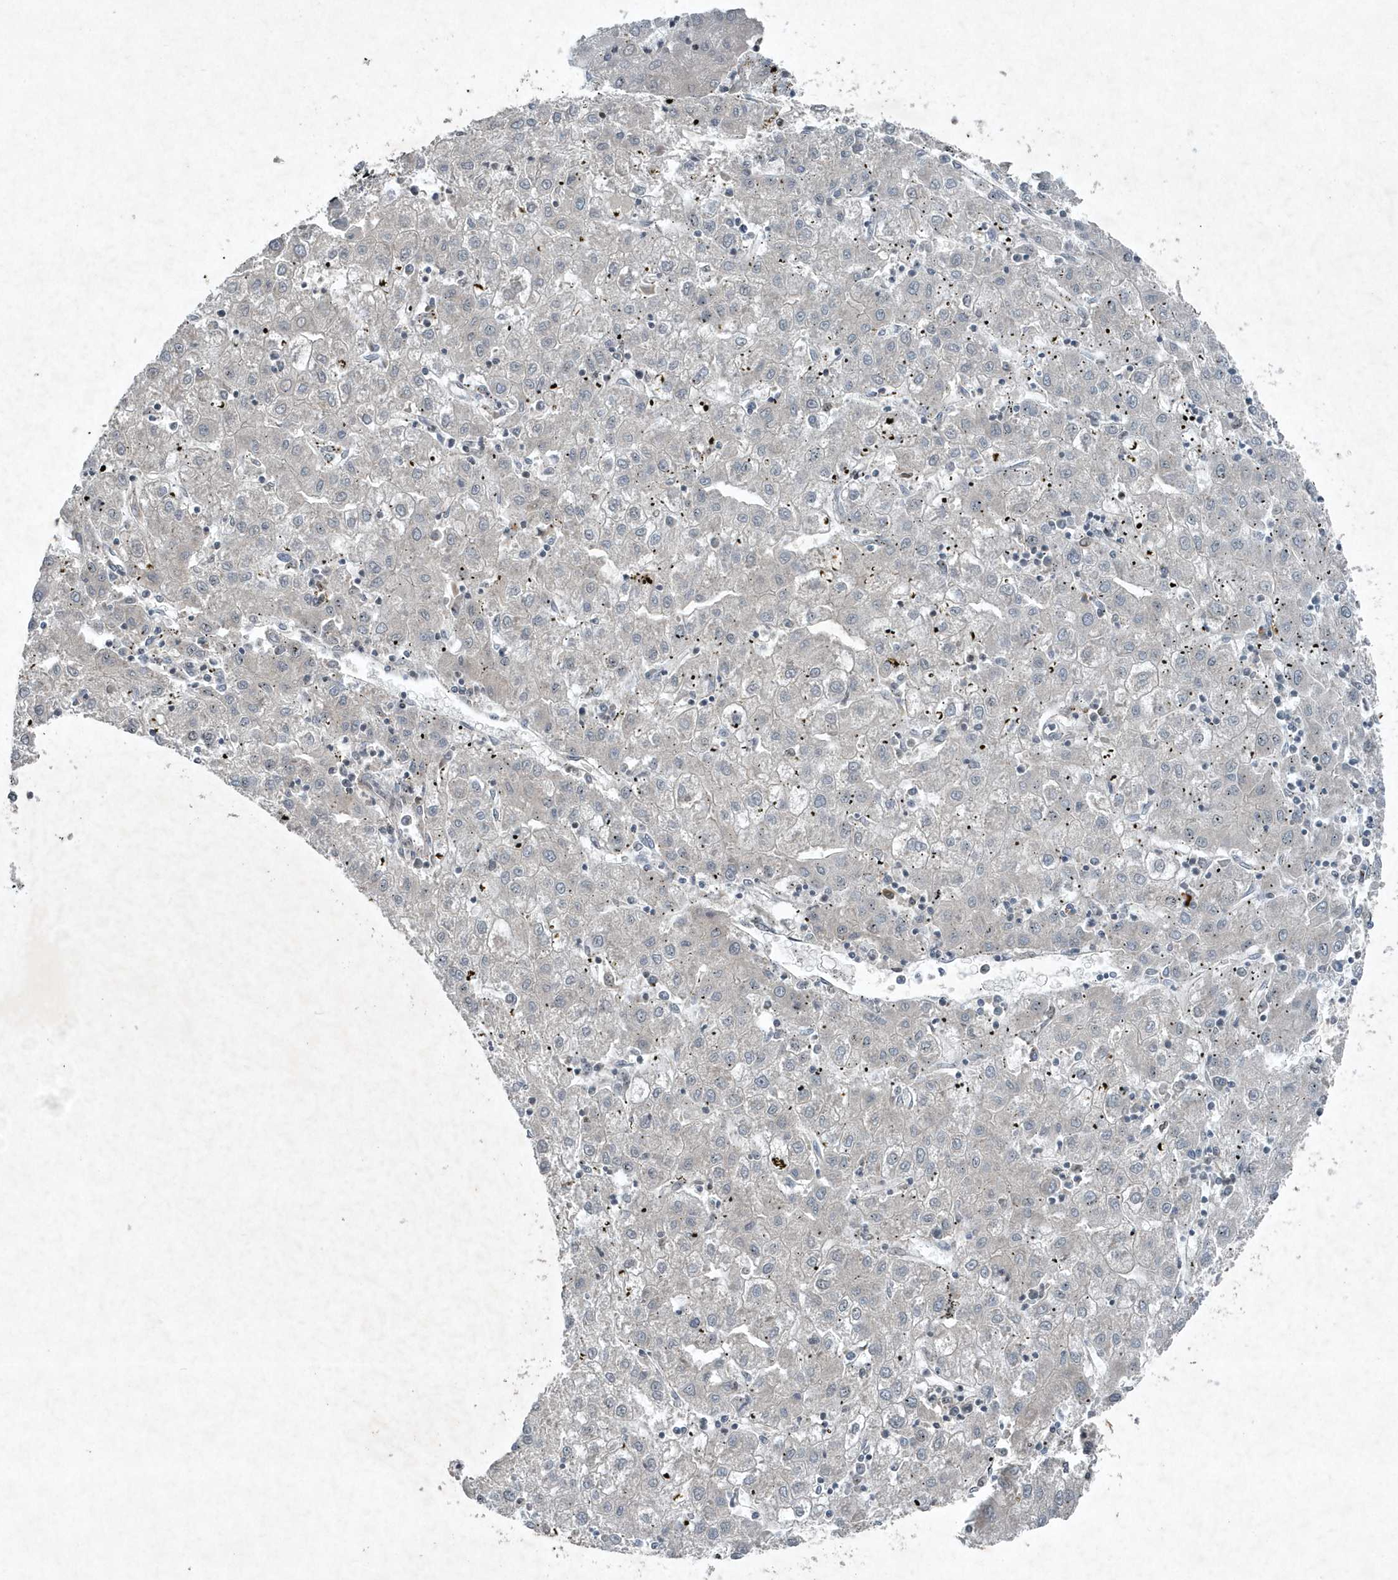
{"staining": {"intensity": "negative", "quantity": "none", "location": "none"}, "tissue": "liver cancer", "cell_type": "Tumor cells", "image_type": "cancer", "snomed": [{"axis": "morphology", "description": "Carcinoma, Hepatocellular, NOS"}, {"axis": "topography", "description": "Liver"}], "caption": "An immunohistochemistry micrograph of hepatocellular carcinoma (liver) is shown. There is no staining in tumor cells of hepatocellular carcinoma (liver).", "gene": "QTRT2", "patient": {"sex": "male", "age": 72}}